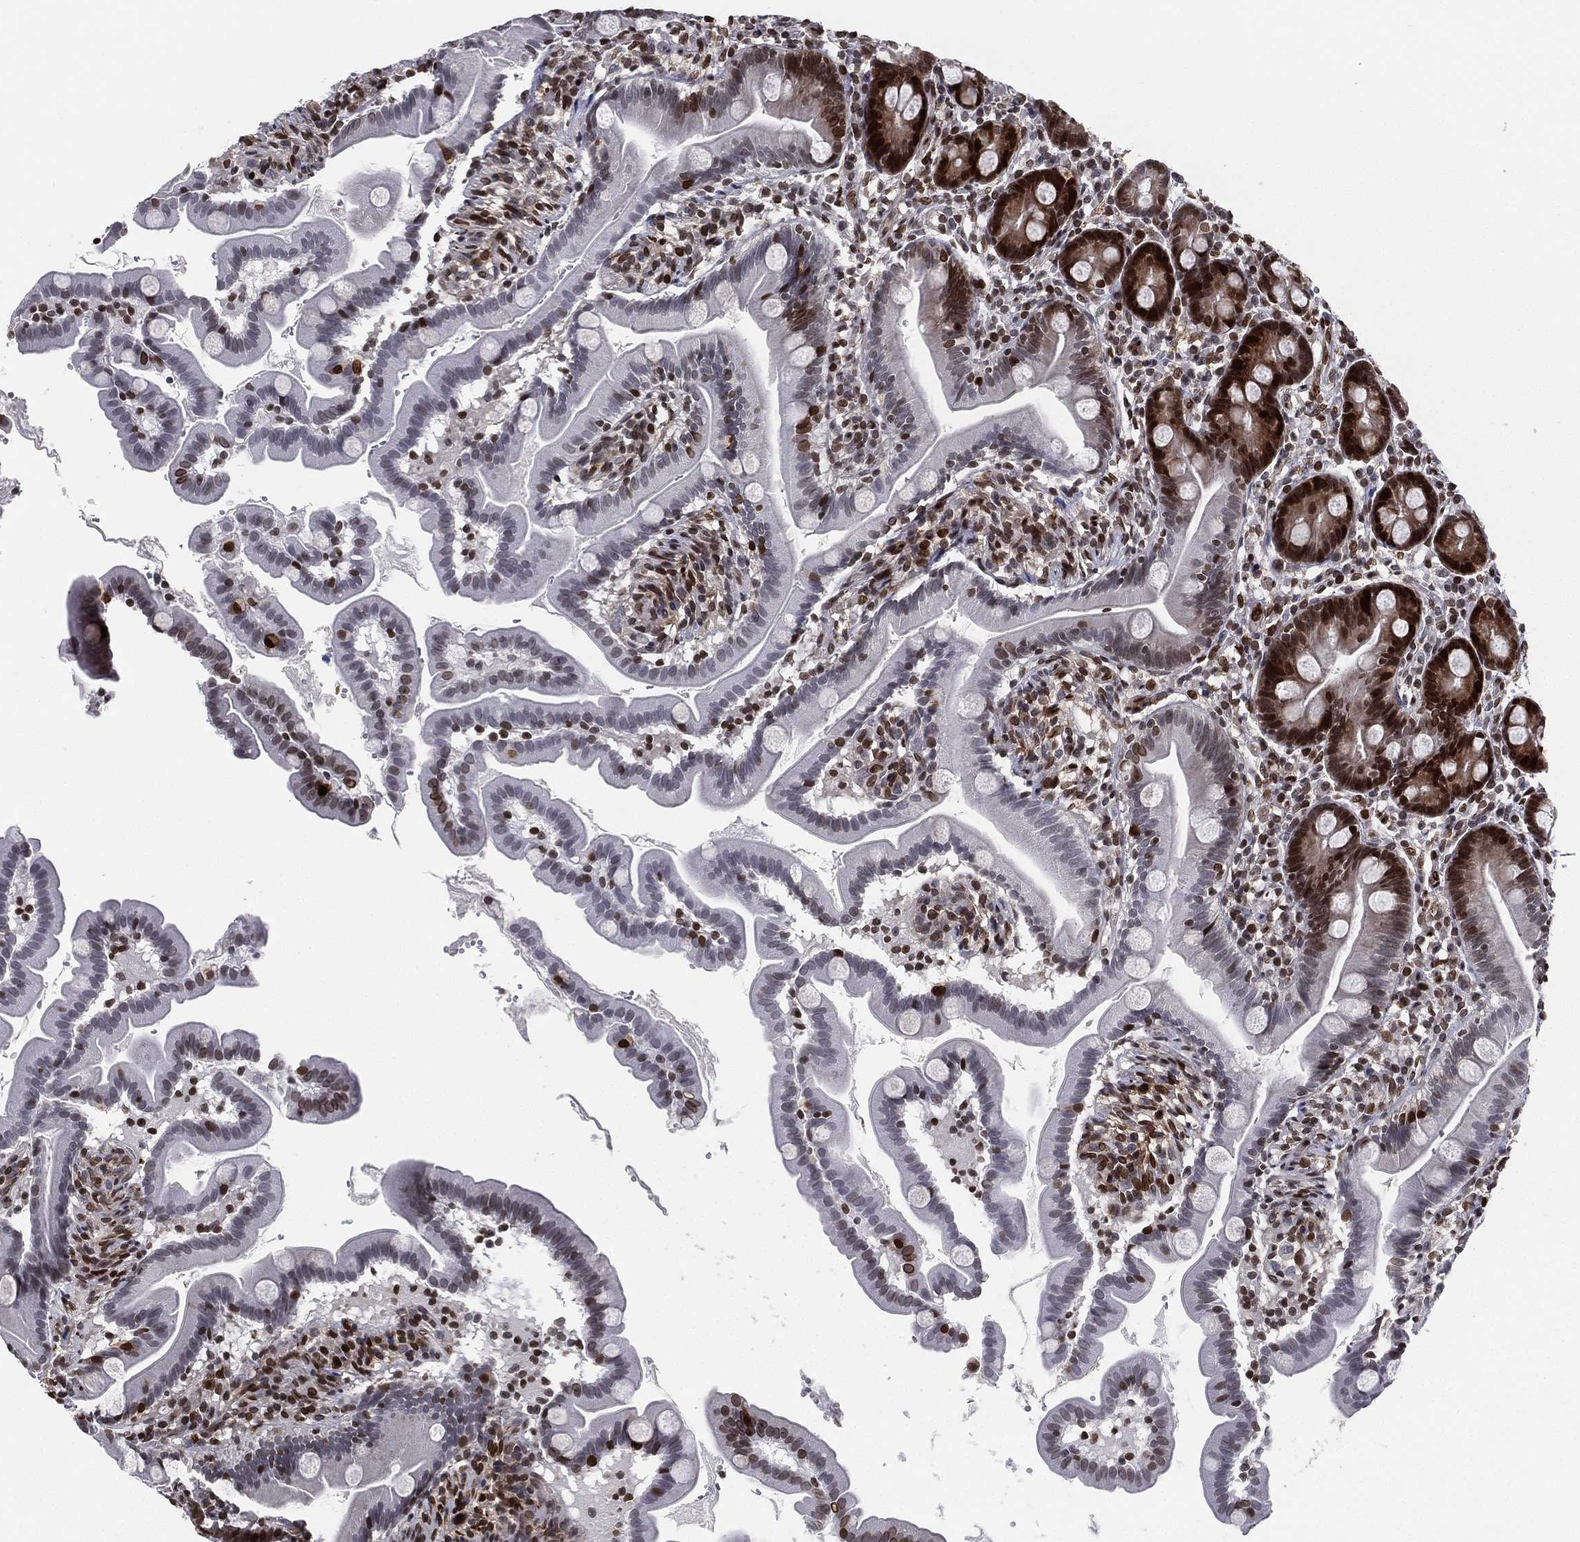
{"staining": {"intensity": "strong", "quantity": "<25%", "location": "nuclear"}, "tissue": "small intestine", "cell_type": "Glandular cells", "image_type": "normal", "snomed": [{"axis": "morphology", "description": "Normal tissue, NOS"}, {"axis": "topography", "description": "Small intestine"}], "caption": "A histopathology image of human small intestine stained for a protein displays strong nuclear brown staining in glandular cells.", "gene": "LMNB1", "patient": {"sex": "female", "age": 44}}